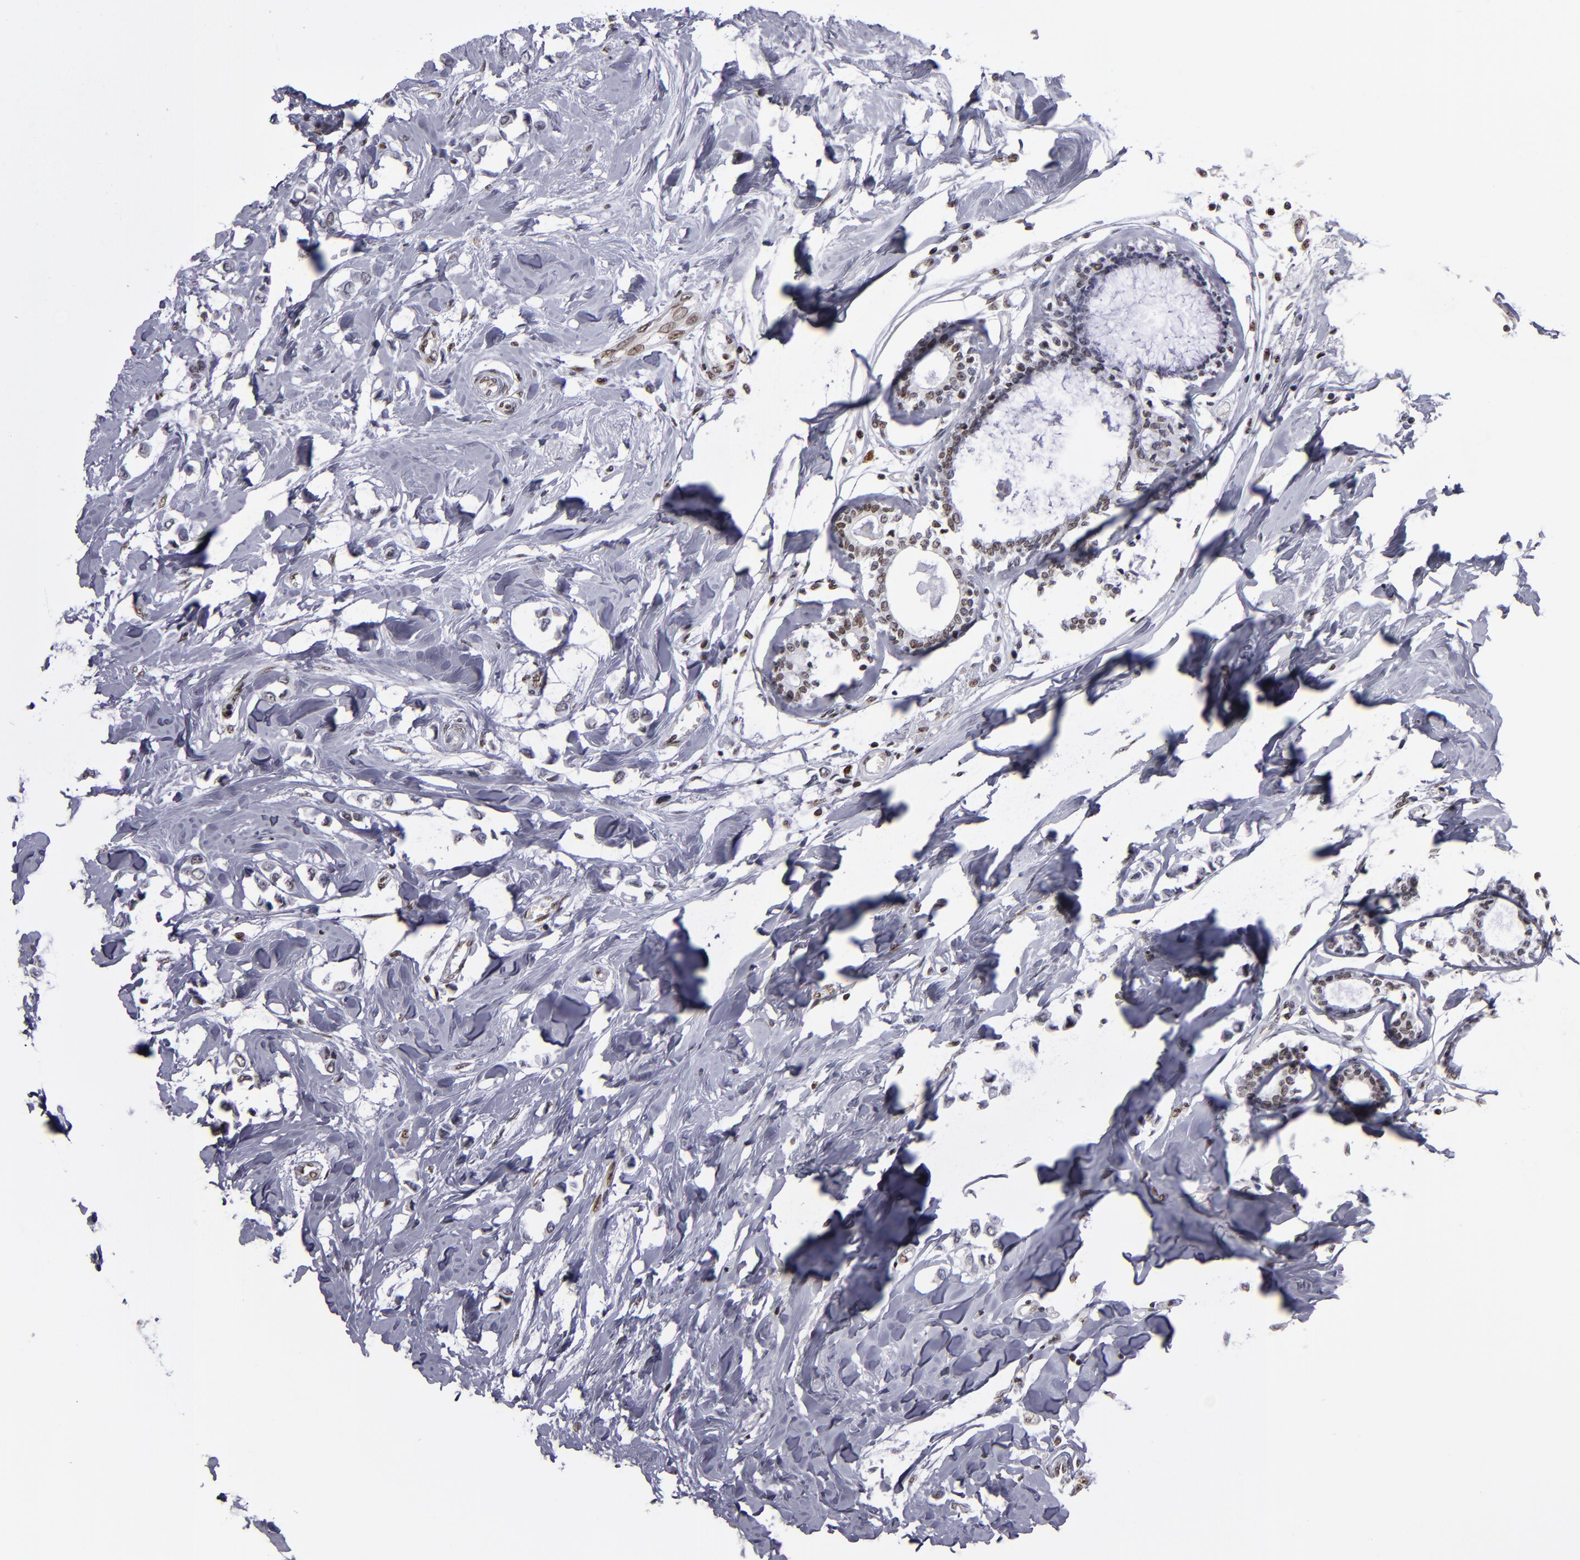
{"staining": {"intensity": "weak", "quantity": "<25%", "location": "nuclear"}, "tissue": "breast cancer", "cell_type": "Tumor cells", "image_type": "cancer", "snomed": [{"axis": "morphology", "description": "Lobular carcinoma"}, {"axis": "topography", "description": "Breast"}], "caption": "Tumor cells show no significant protein staining in lobular carcinoma (breast). (Stains: DAB (3,3'-diaminobenzidine) immunohistochemistry (IHC) with hematoxylin counter stain, Microscopy: brightfield microscopy at high magnification).", "gene": "TERF2", "patient": {"sex": "female", "age": 51}}